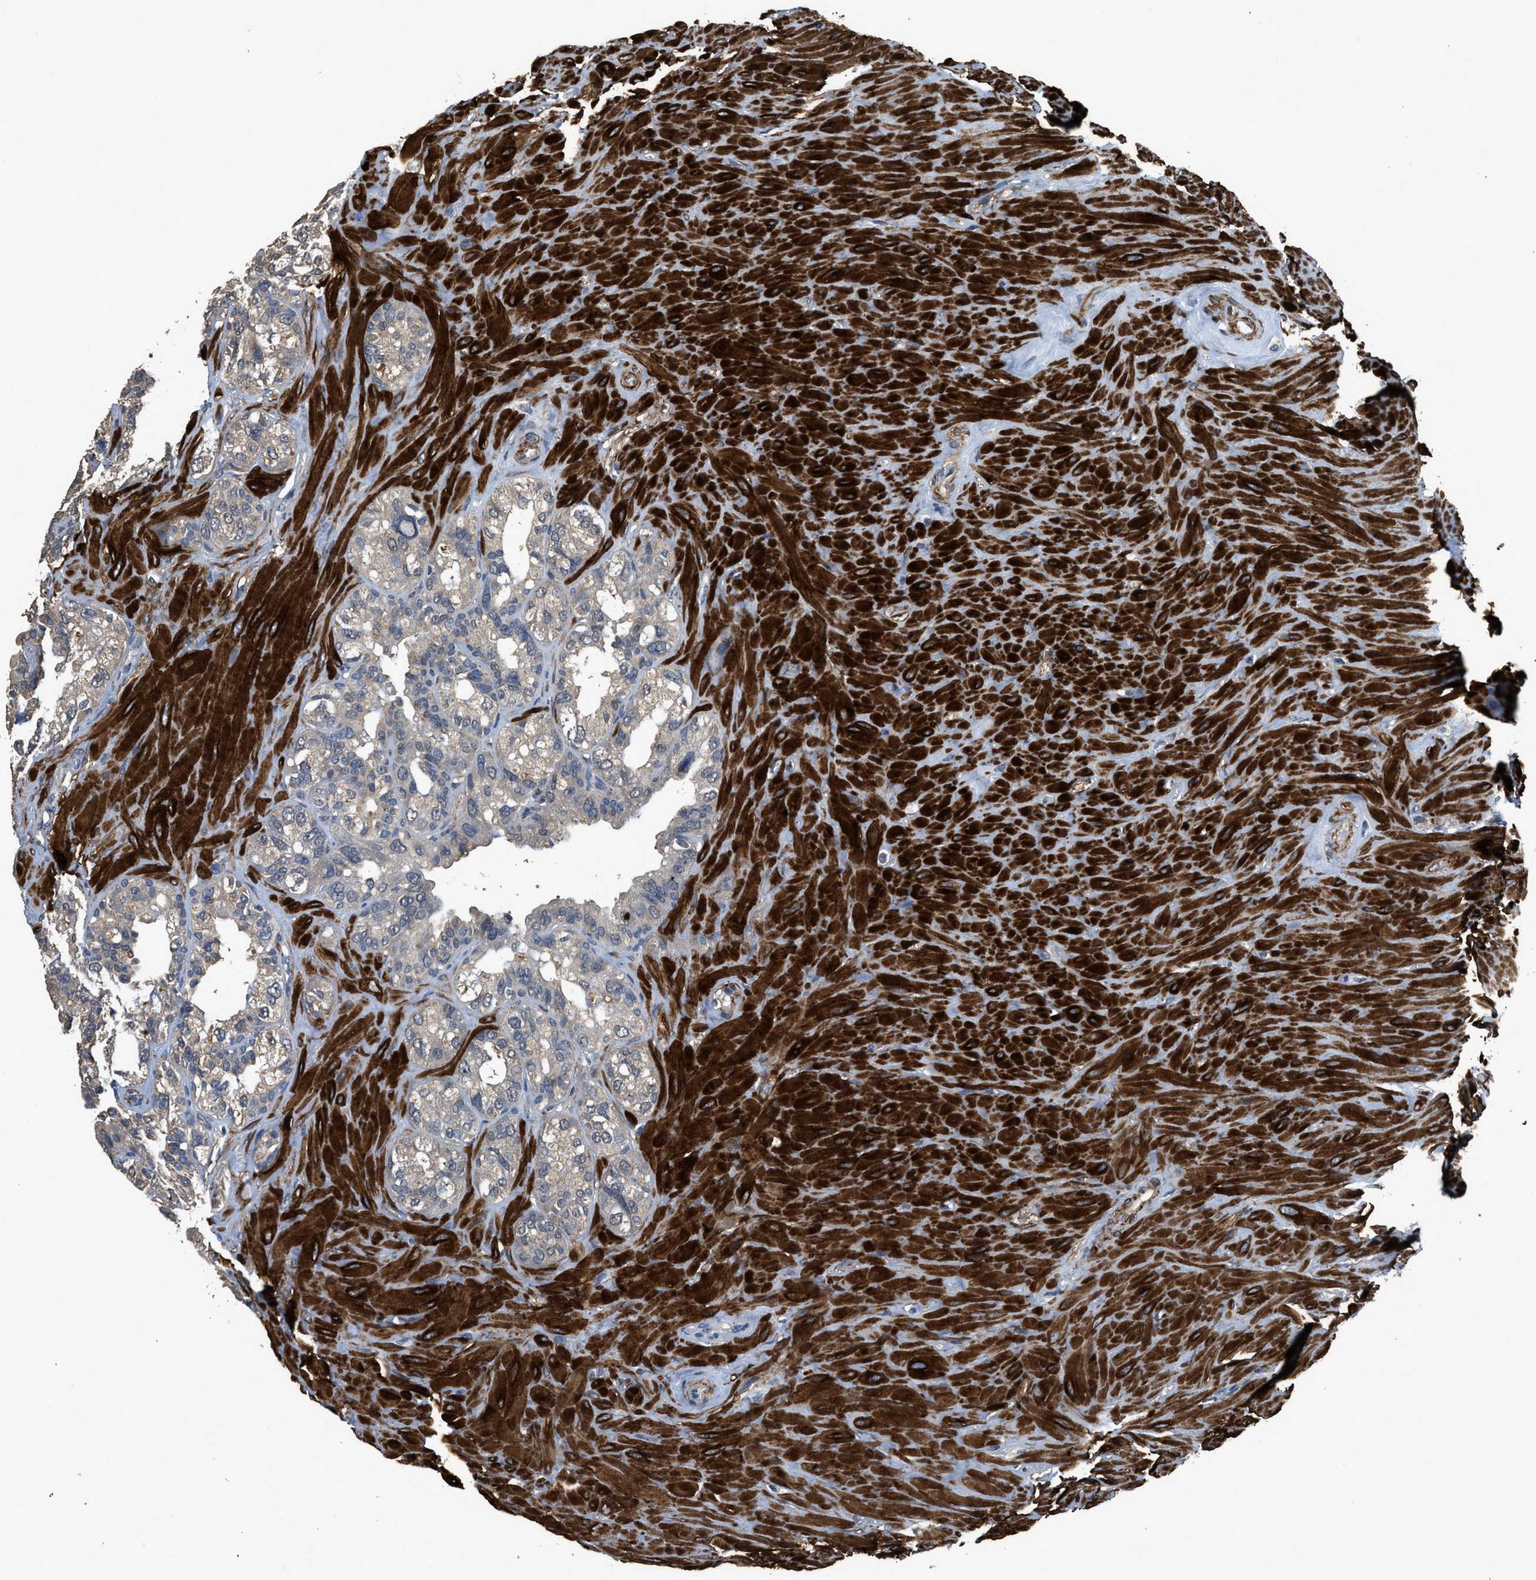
{"staining": {"intensity": "weak", "quantity": "<25%", "location": "cytoplasmic/membranous"}, "tissue": "seminal vesicle", "cell_type": "Glandular cells", "image_type": "normal", "snomed": [{"axis": "morphology", "description": "Normal tissue, NOS"}, {"axis": "topography", "description": "Seminal veicle"}], "caption": "This is a micrograph of immunohistochemistry (IHC) staining of benign seminal vesicle, which shows no positivity in glandular cells. (DAB immunohistochemistry, high magnification).", "gene": "SYNM", "patient": {"sex": "male", "age": 68}}